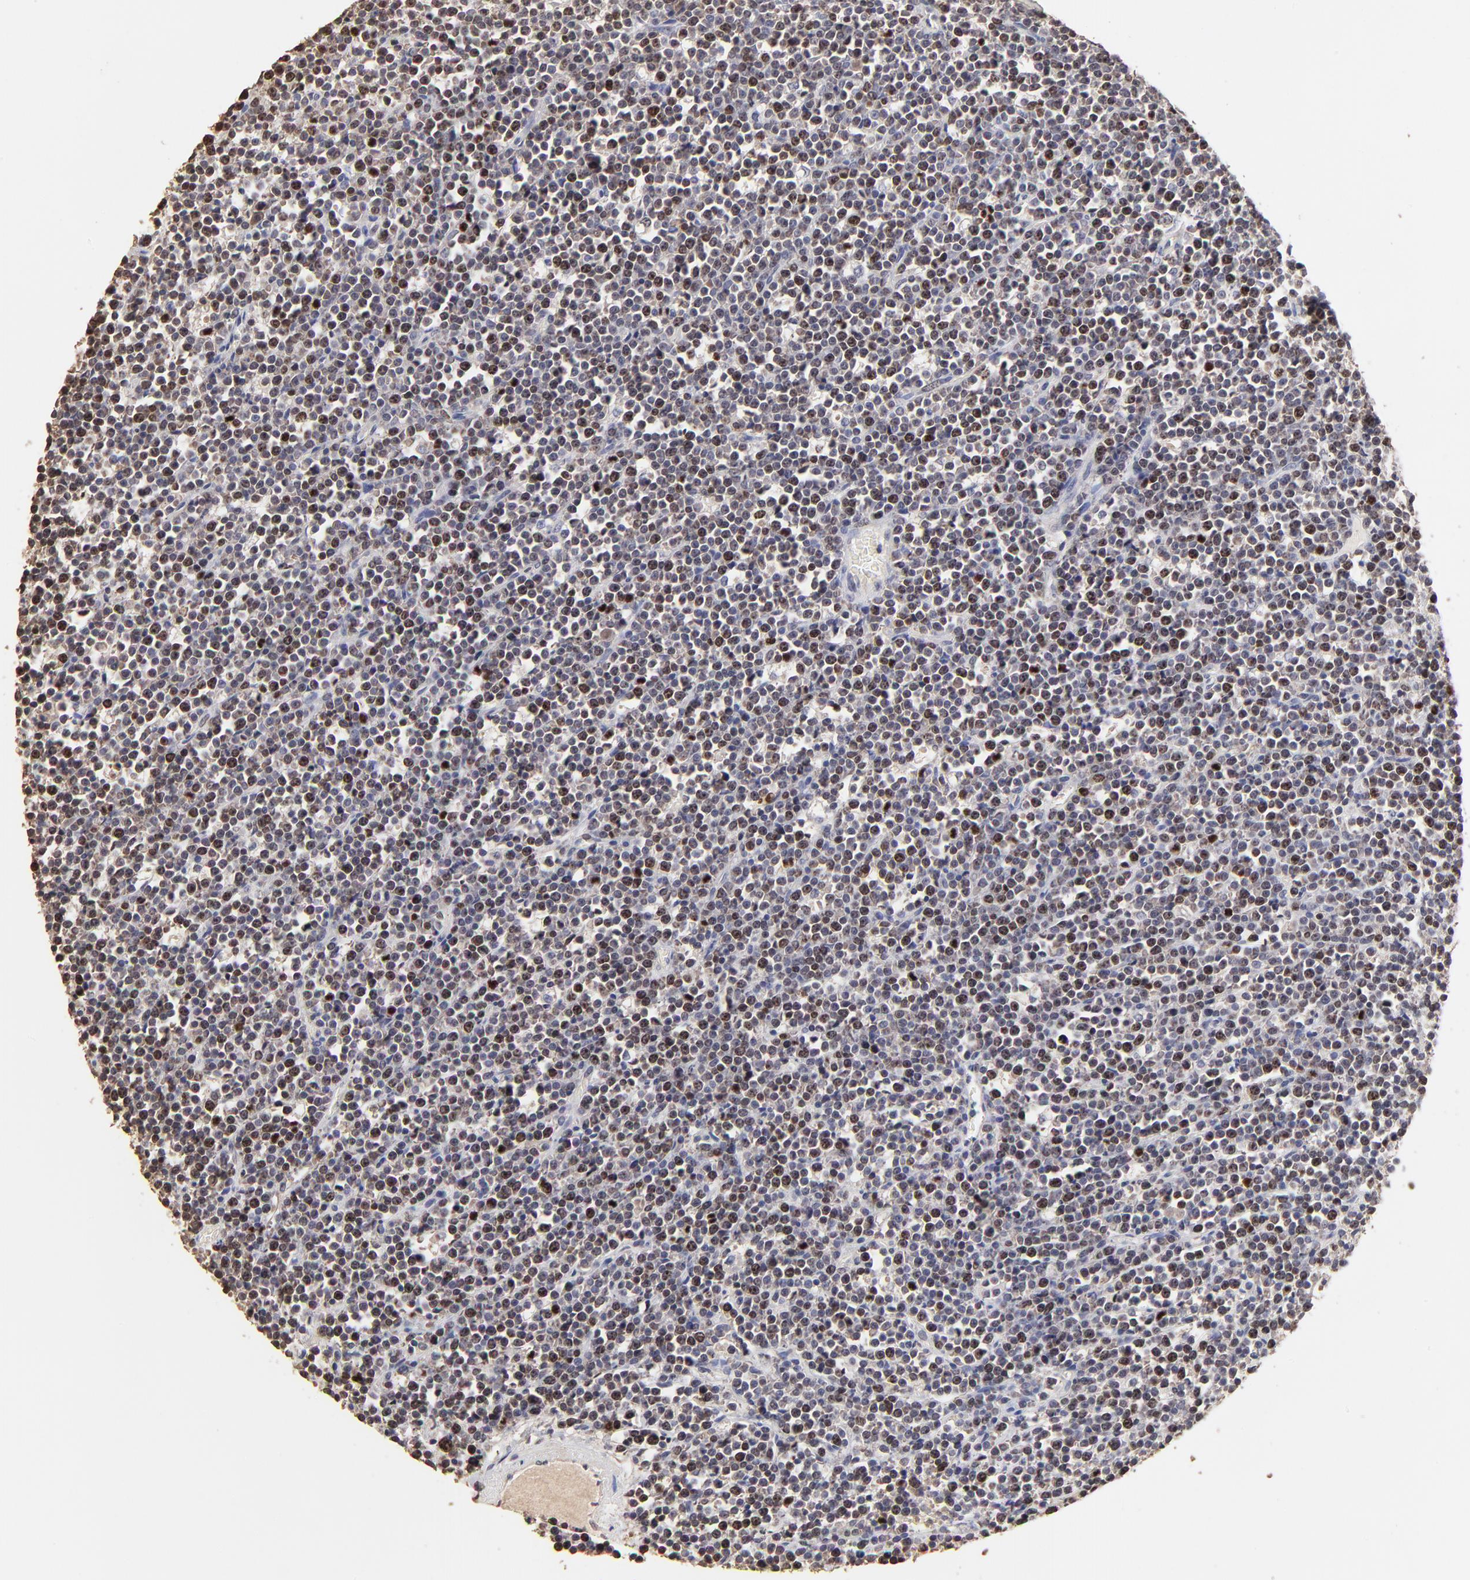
{"staining": {"intensity": "moderate", "quantity": "25%-75%", "location": "nuclear"}, "tissue": "lymphoma", "cell_type": "Tumor cells", "image_type": "cancer", "snomed": [{"axis": "morphology", "description": "Malignant lymphoma, non-Hodgkin's type, High grade"}, {"axis": "topography", "description": "Ovary"}], "caption": "Lymphoma stained with DAB immunohistochemistry (IHC) reveals medium levels of moderate nuclear staining in about 25%-75% of tumor cells.", "gene": "BIRC5", "patient": {"sex": "female", "age": 56}}